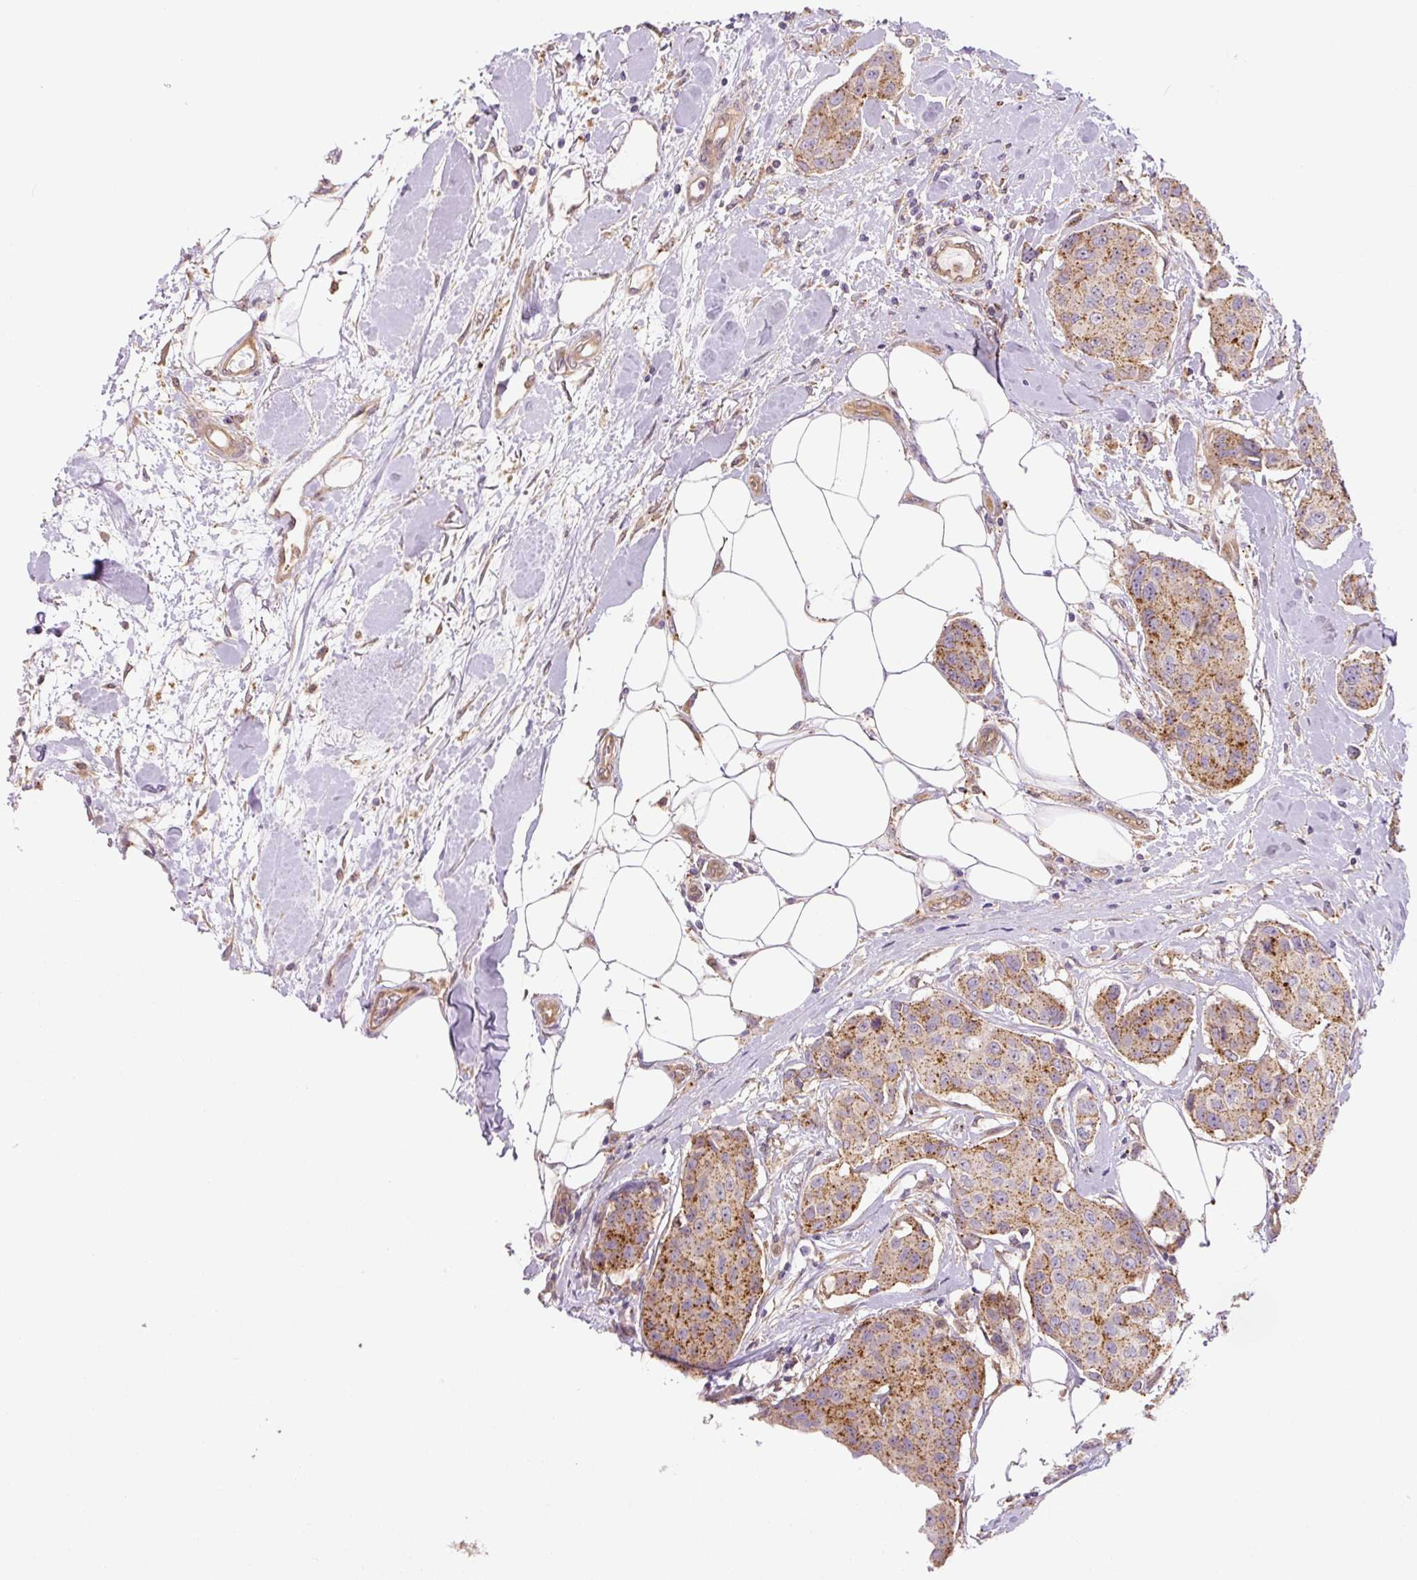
{"staining": {"intensity": "moderate", "quantity": ">75%", "location": "cytoplasmic/membranous"}, "tissue": "breast cancer", "cell_type": "Tumor cells", "image_type": "cancer", "snomed": [{"axis": "morphology", "description": "Duct carcinoma"}, {"axis": "topography", "description": "Breast"}, {"axis": "topography", "description": "Lymph node"}], "caption": "Protein expression by immunohistochemistry (IHC) displays moderate cytoplasmic/membranous staining in approximately >75% of tumor cells in breast cancer.", "gene": "ZSWIM7", "patient": {"sex": "female", "age": 80}}